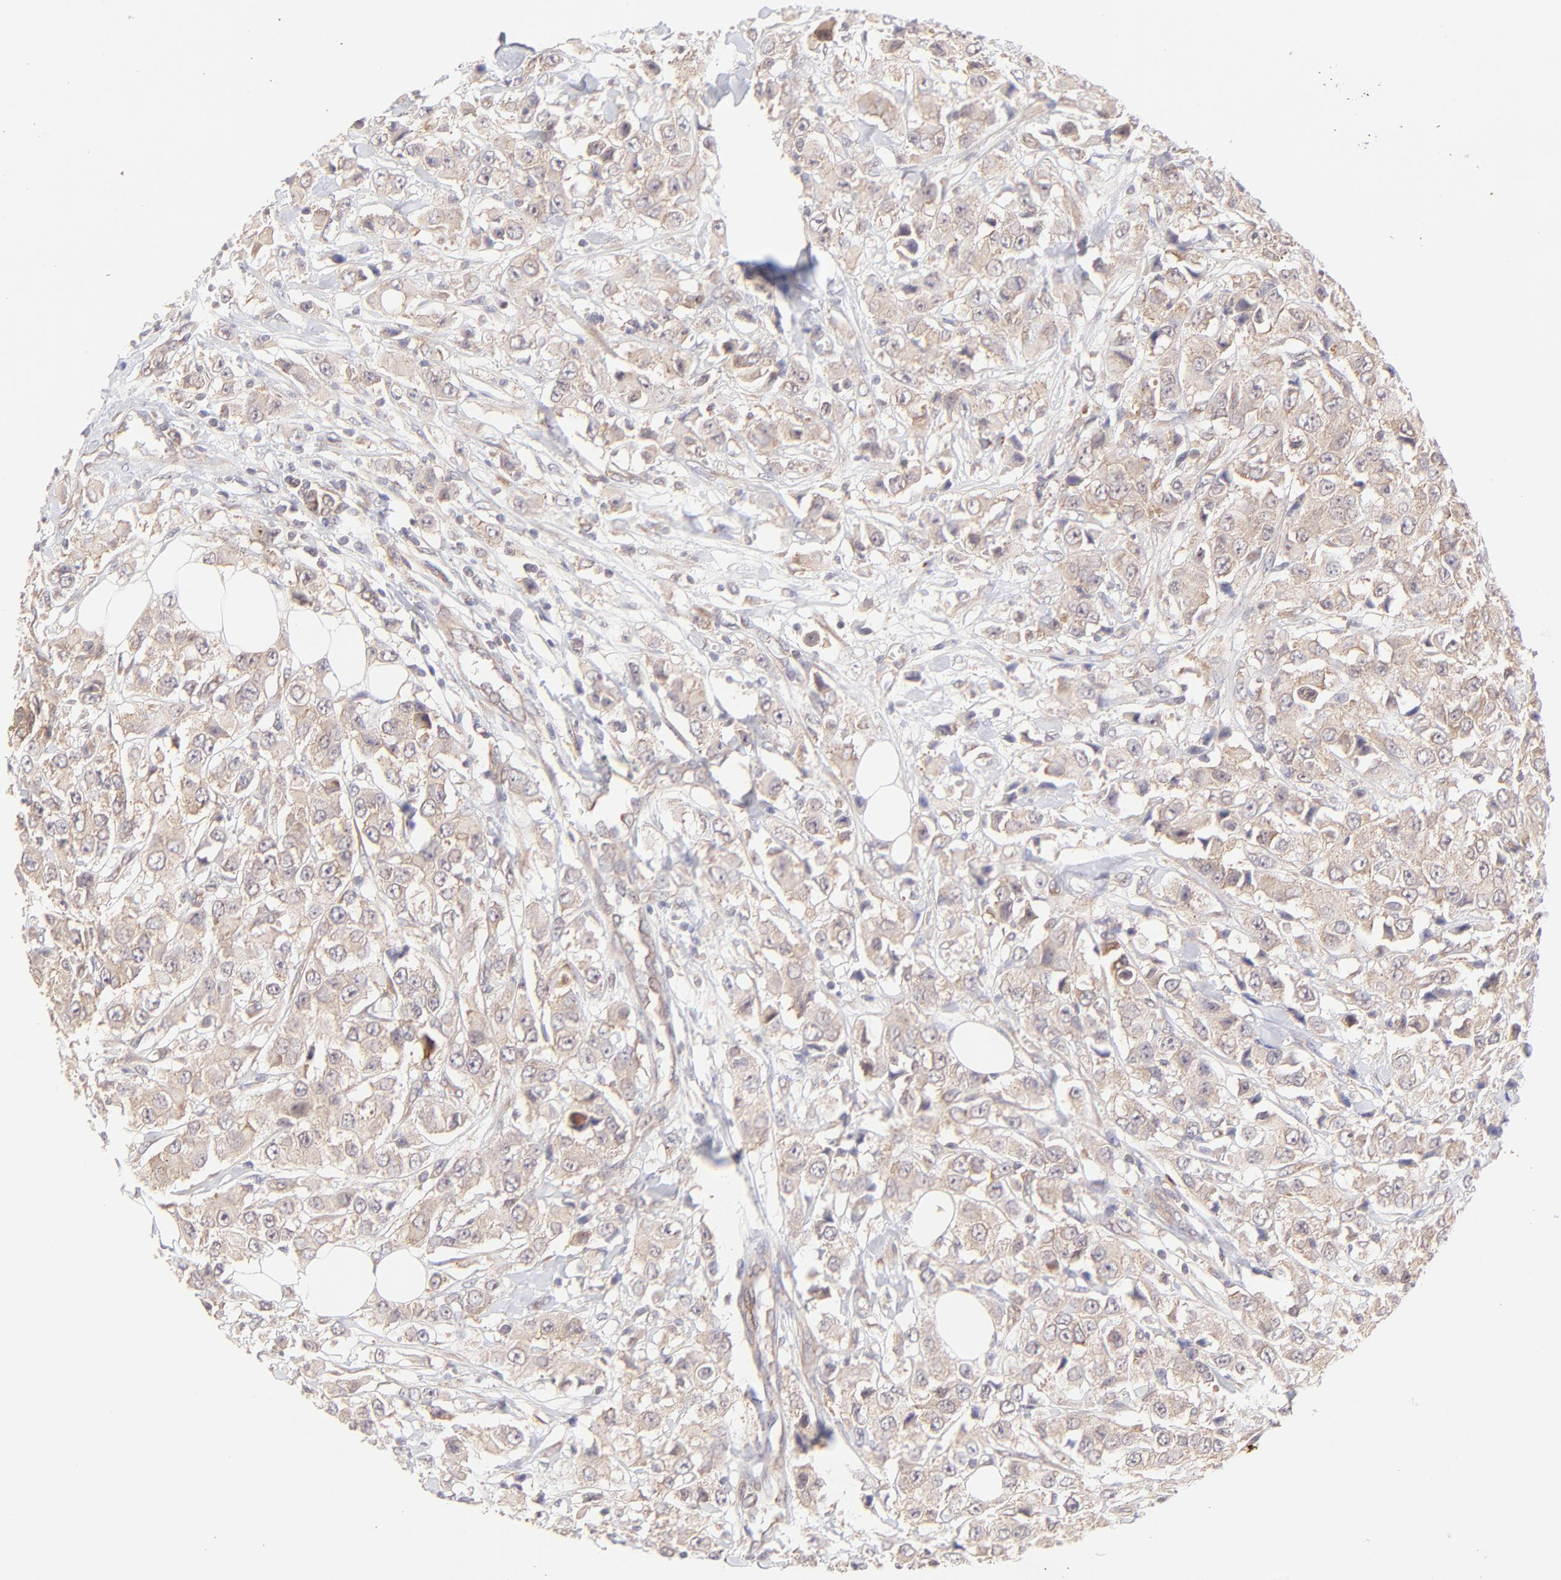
{"staining": {"intensity": "weak", "quantity": ">75%", "location": "cytoplasmic/membranous"}, "tissue": "breast cancer", "cell_type": "Tumor cells", "image_type": "cancer", "snomed": [{"axis": "morphology", "description": "Duct carcinoma"}, {"axis": "topography", "description": "Breast"}], "caption": "Protein staining of breast cancer (intraductal carcinoma) tissue displays weak cytoplasmic/membranous staining in approximately >75% of tumor cells.", "gene": "TNRC6B", "patient": {"sex": "female", "age": 58}}